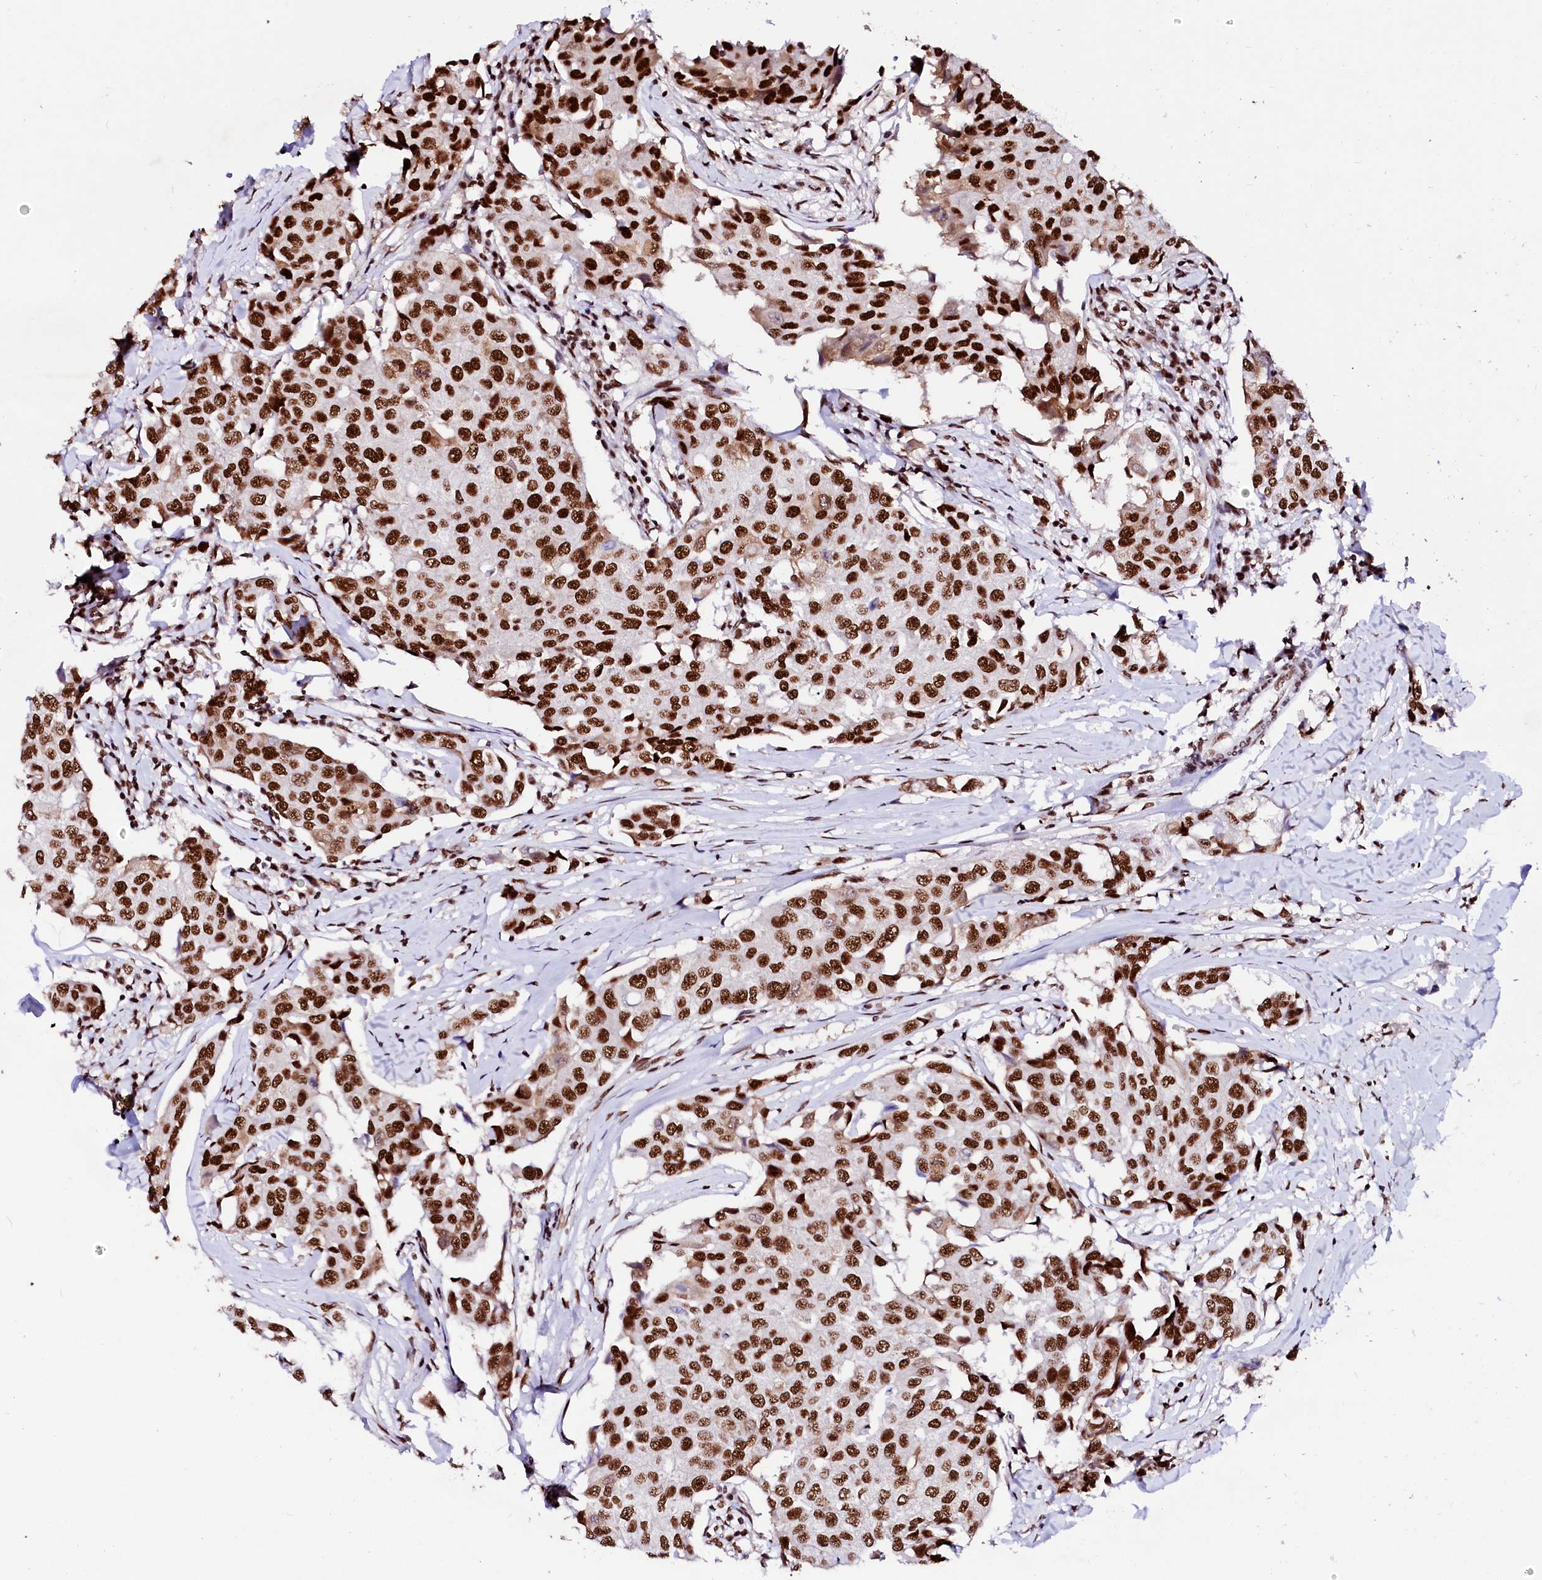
{"staining": {"intensity": "strong", "quantity": ">75%", "location": "nuclear"}, "tissue": "breast cancer", "cell_type": "Tumor cells", "image_type": "cancer", "snomed": [{"axis": "morphology", "description": "Duct carcinoma"}, {"axis": "topography", "description": "Breast"}], "caption": "This is a photomicrograph of immunohistochemistry staining of breast cancer, which shows strong positivity in the nuclear of tumor cells.", "gene": "CPSF6", "patient": {"sex": "female", "age": 80}}